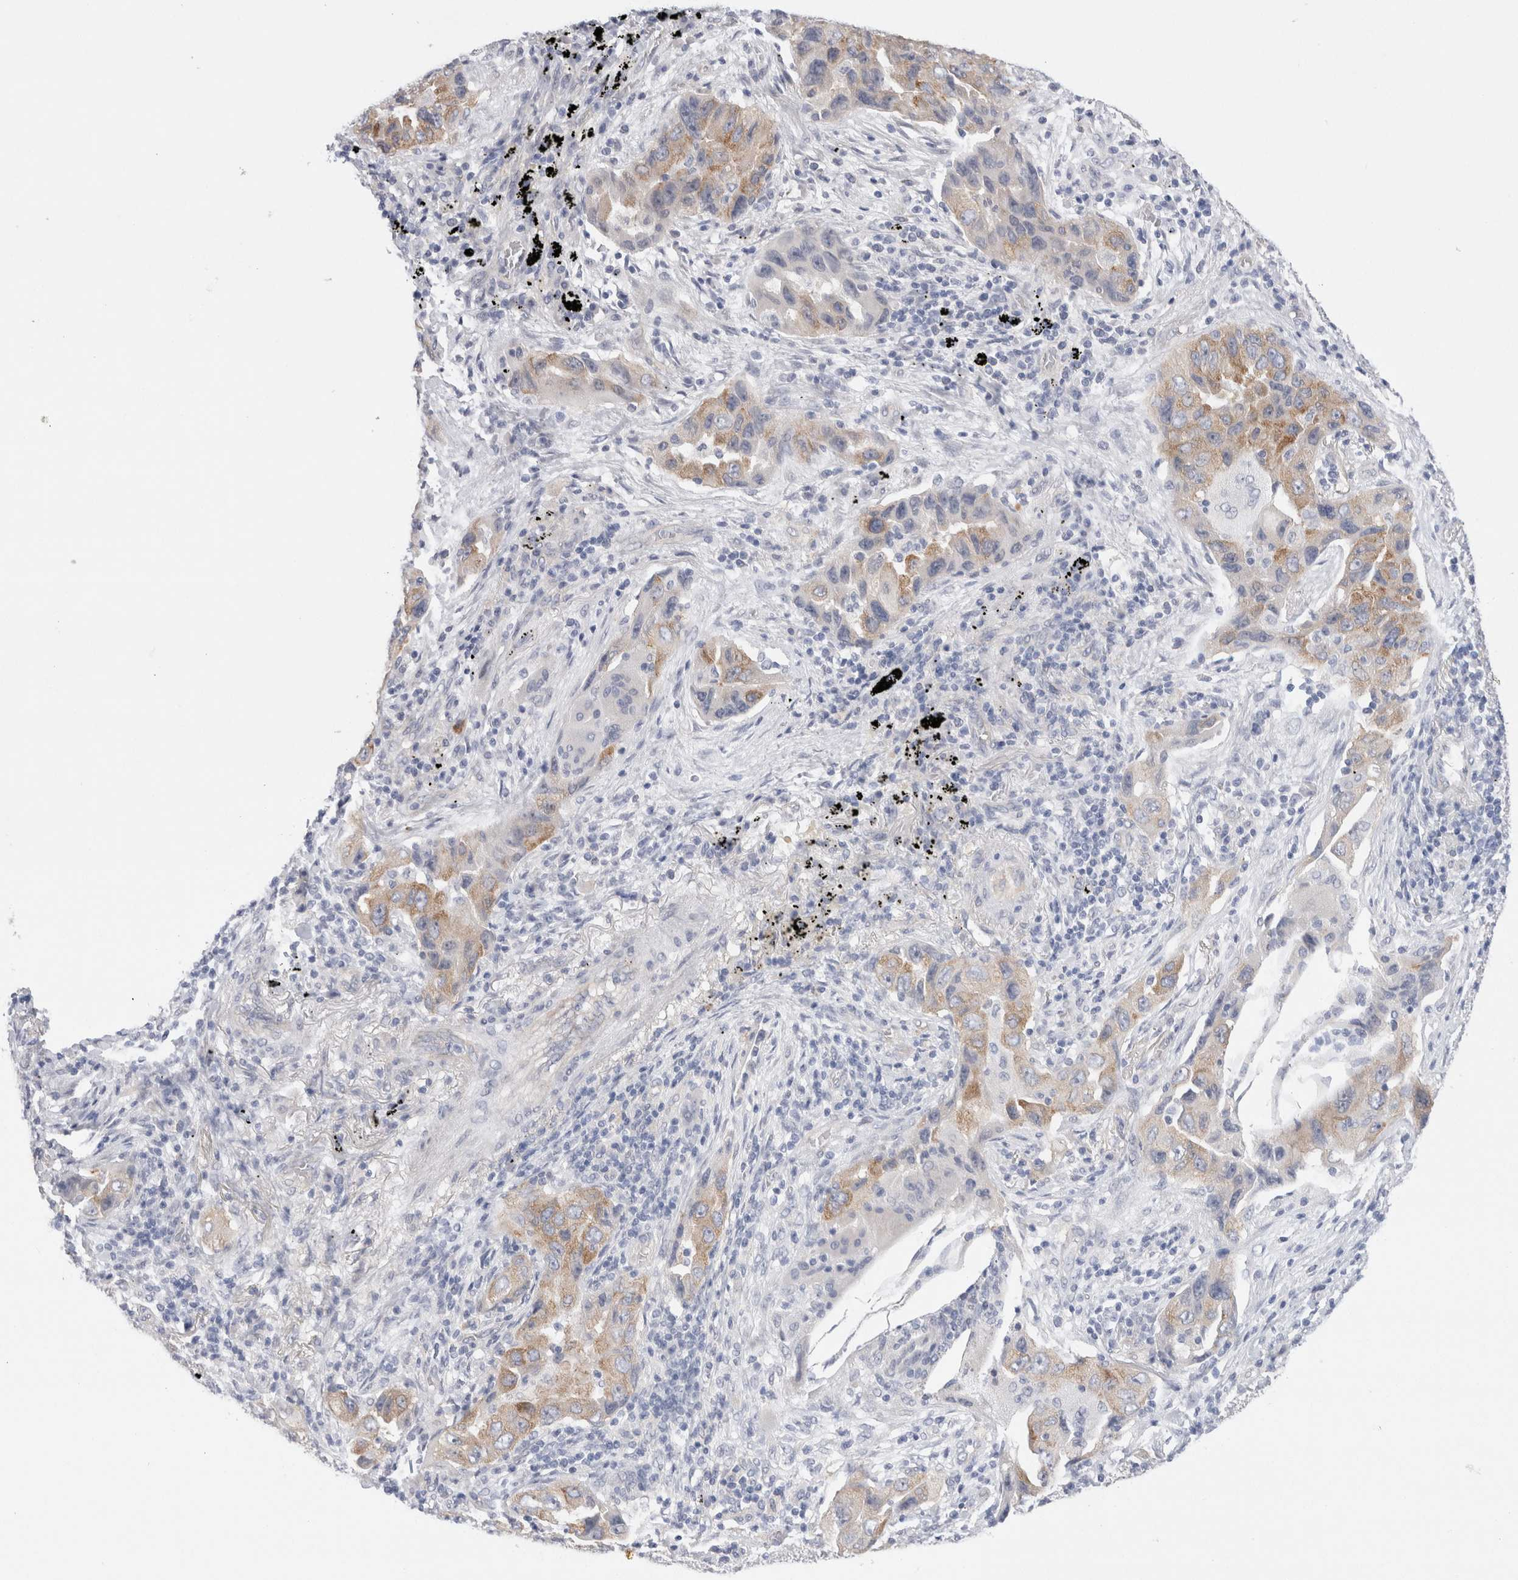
{"staining": {"intensity": "moderate", "quantity": "25%-75%", "location": "cytoplasmic/membranous"}, "tissue": "lung cancer", "cell_type": "Tumor cells", "image_type": "cancer", "snomed": [{"axis": "morphology", "description": "Adenocarcinoma, NOS"}, {"axis": "topography", "description": "Lung"}], "caption": "Lung cancer tissue shows moderate cytoplasmic/membranous positivity in approximately 25%-75% of tumor cells", "gene": "WIPF2", "patient": {"sex": "female", "age": 65}}